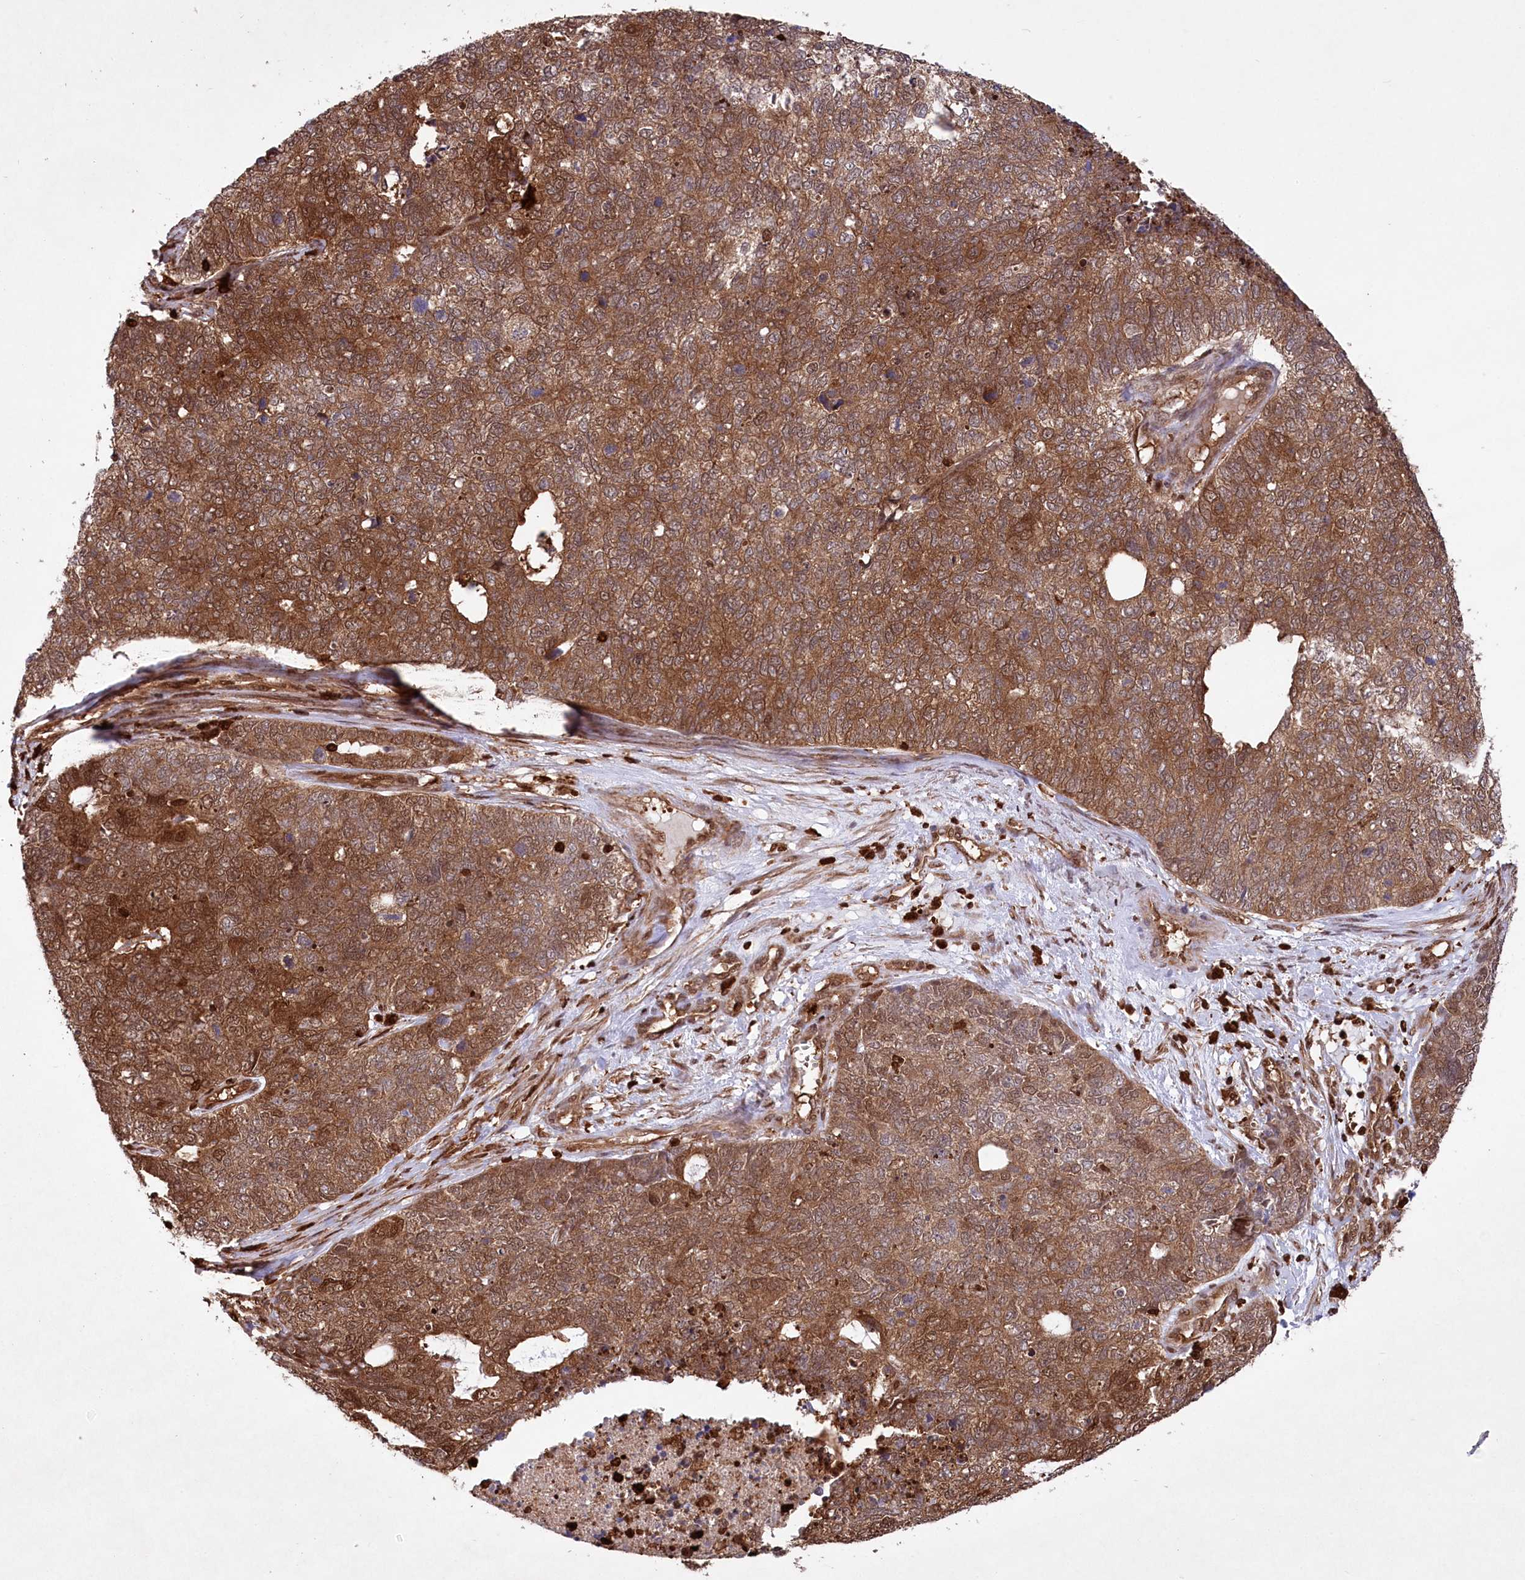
{"staining": {"intensity": "moderate", "quantity": ">75%", "location": "cytoplasmic/membranous"}, "tissue": "cervical cancer", "cell_type": "Tumor cells", "image_type": "cancer", "snomed": [{"axis": "morphology", "description": "Squamous cell carcinoma, NOS"}, {"axis": "topography", "description": "Cervix"}], "caption": "Cervical squamous cell carcinoma tissue shows moderate cytoplasmic/membranous expression in approximately >75% of tumor cells (DAB (3,3'-diaminobenzidine) = brown stain, brightfield microscopy at high magnification).", "gene": "LSG1", "patient": {"sex": "female", "age": 63}}